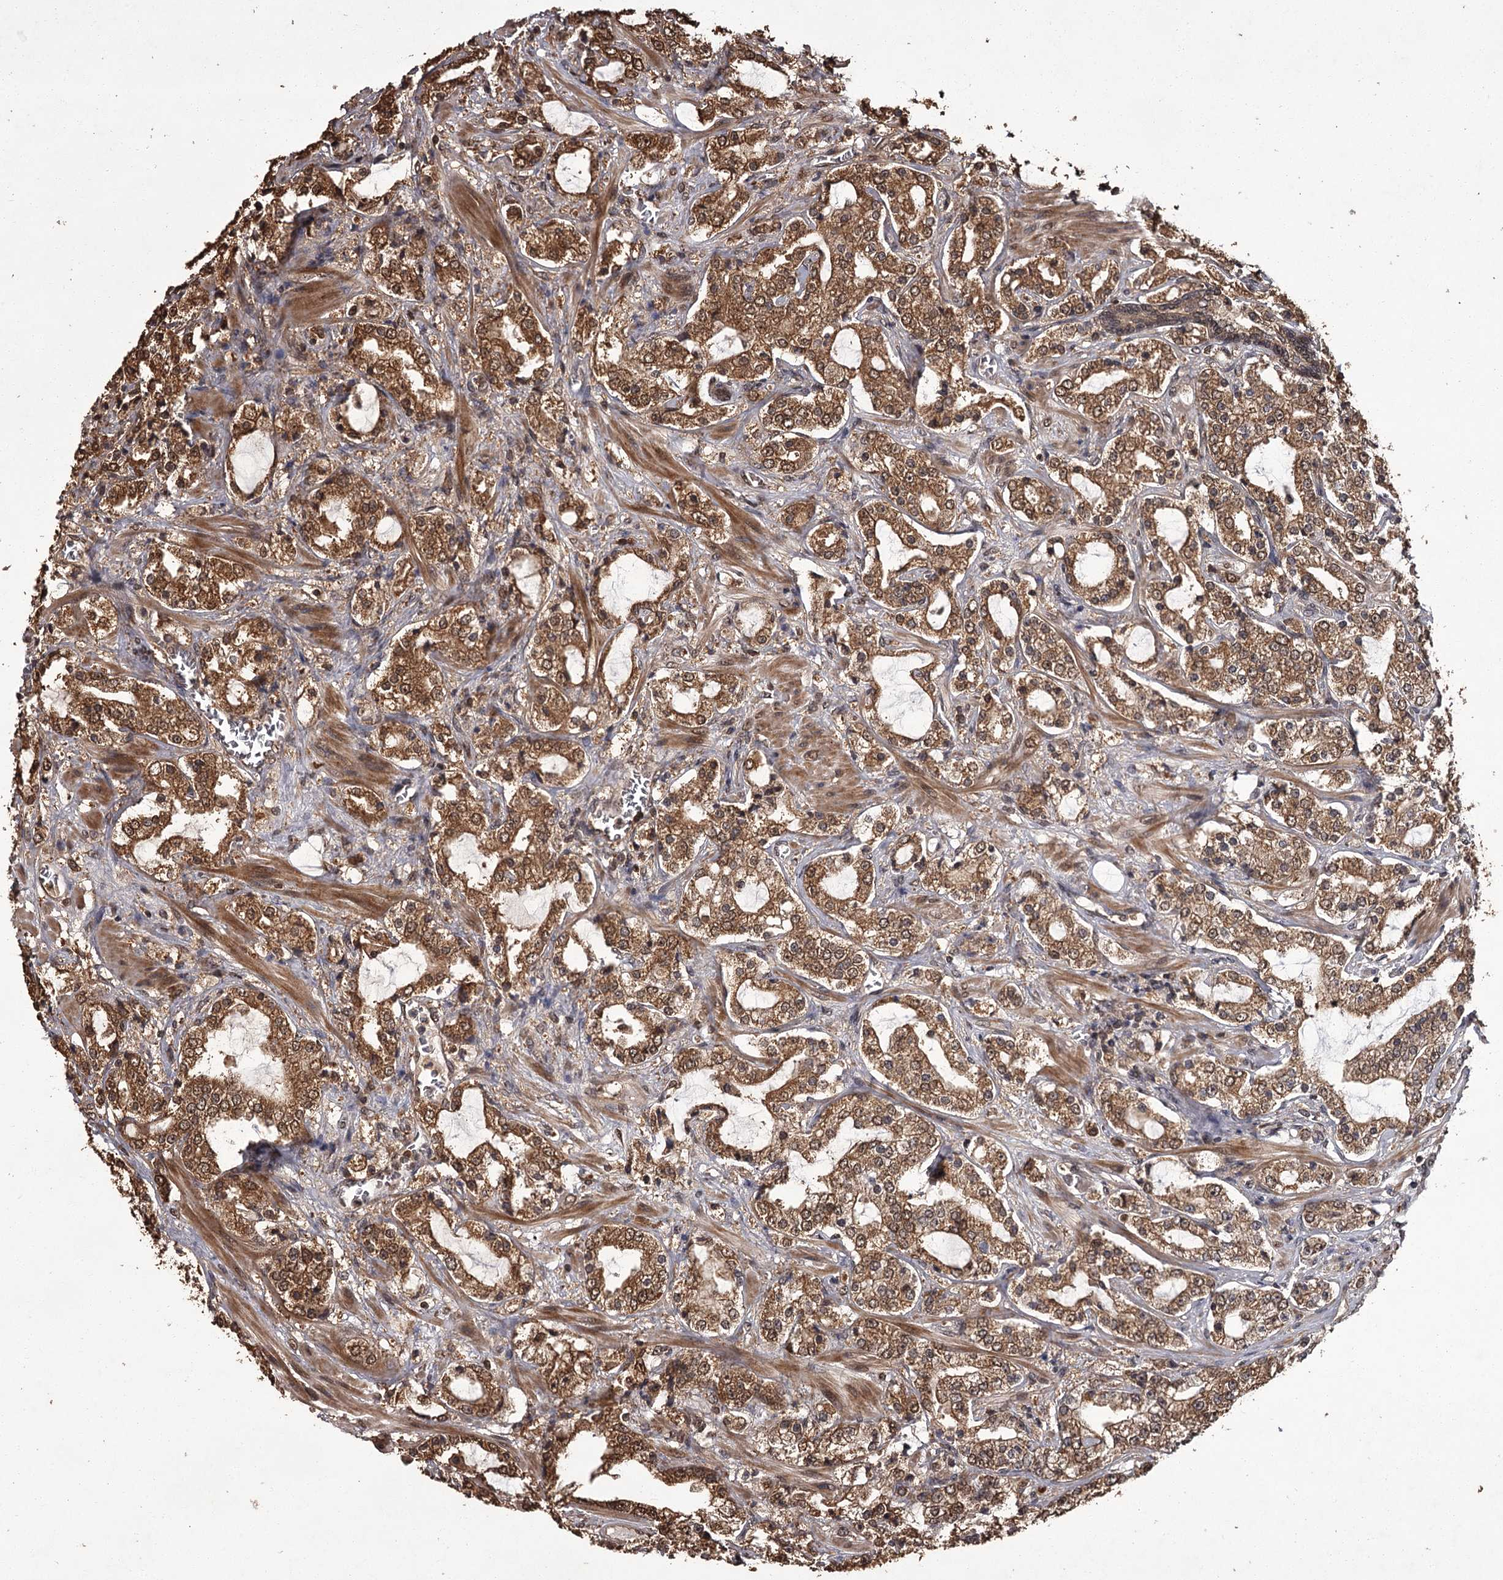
{"staining": {"intensity": "moderate", "quantity": ">75%", "location": "cytoplasmic/membranous"}, "tissue": "prostate cancer", "cell_type": "Tumor cells", "image_type": "cancer", "snomed": [{"axis": "morphology", "description": "Adenocarcinoma, High grade"}, {"axis": "topography", "description": "Prostate"}], "caption": "Approximately >75% of tumor cells in human prostate adenocarcinoma (high-grade) exhibit moderate cytoplasmic/membranous protein expression as visualized by brown immunohistochemical staining.", "gene": "NPRL2", "patient": {"sex": "male", "age": 64}}